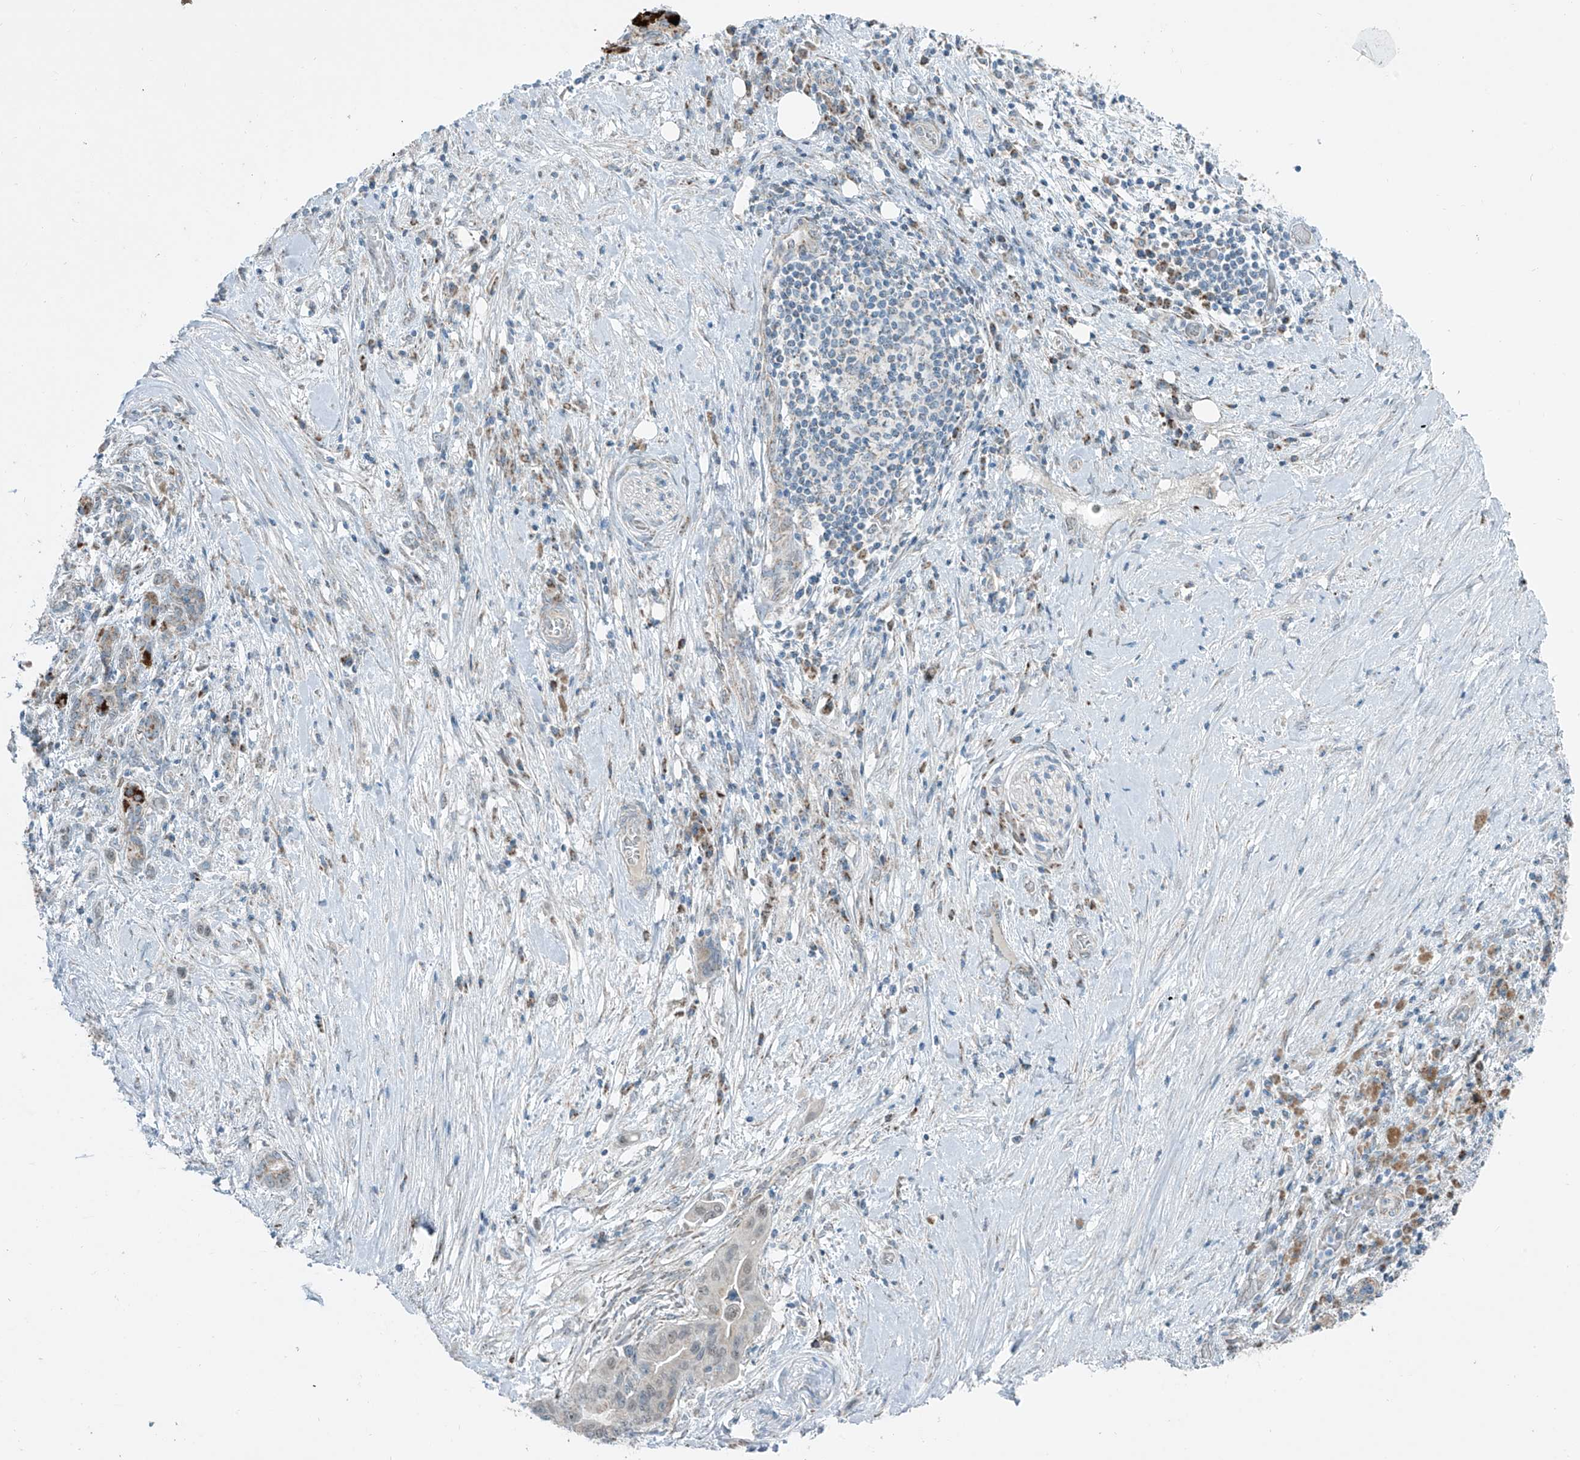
{"staining": {"intensity": "negative", "quantity": "none", "location": "none"}, "tissue": "pancreatic cancer", "cell_type": "Tumor cells", "image_type": "cancer", "snomed": [{"axis": "morphology", "description": "Adenocarcinoma, NOS"}, {"axis": "topography", "description": "Pancreas"}], "caption": "The immunohistochemistry image has no significant expression in tumor cells of pancreatic adenocarcinoma tissue.", "gene": "SMDT1", "patient": {"sex": "female", "age": 73}}